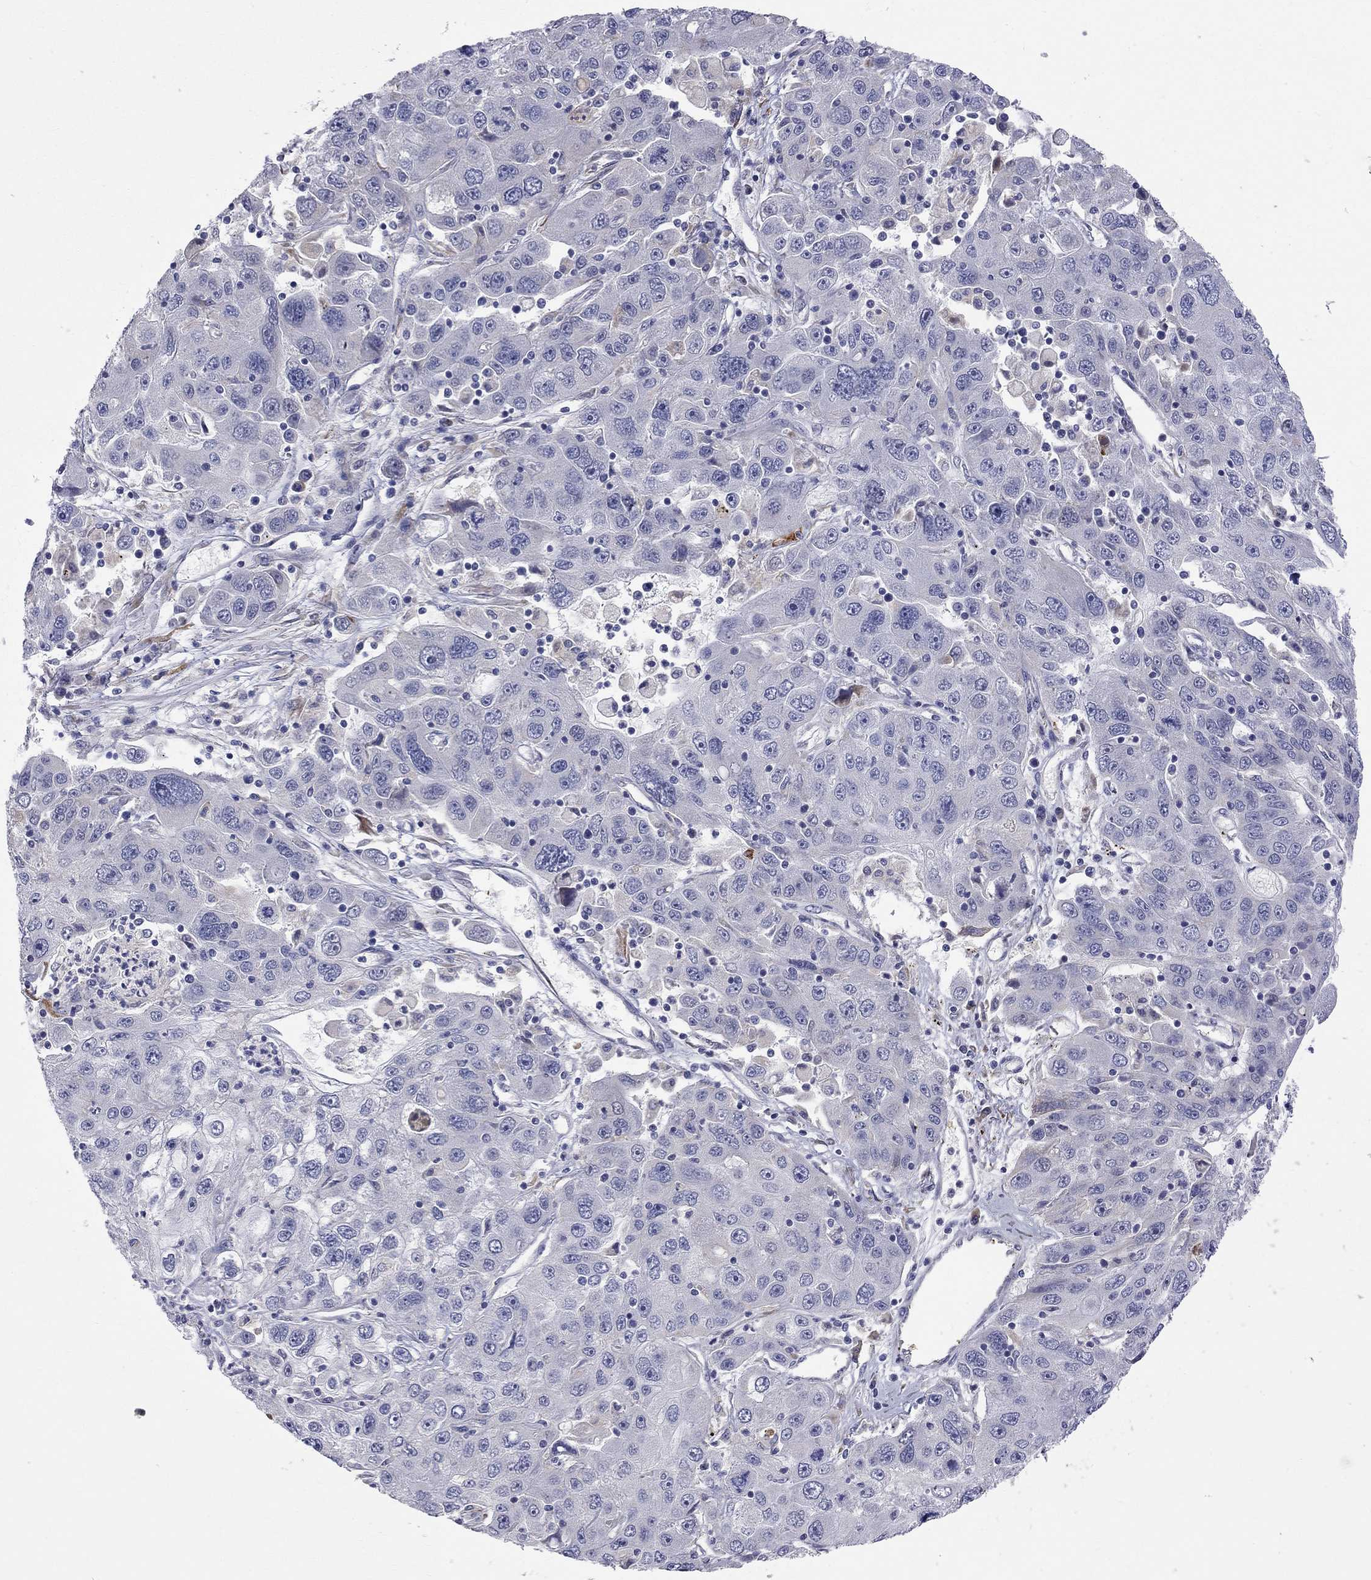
{"staining": {"intensity": "negative", "quantity": "none", "location": "none"}, "tissue": "stomach cancer", "cell_type": "Tumor cells", "image_type": "cancer", "snomed": [{"axis": "morphology", "description": "Adenocarcinoma, NOS"}, {"axis": "topography", "description": "Stomach"}], "caption": "DAB (3,3'-diaminobenzidine) immunohistochemical staining of adenocarcinoma (stomach) shows no significant expression in tumor cells. (Stains: DAB immunohistochemistry with hematoxylin counter stain, Microscopy: brightfield microscopy at high magnification).", "gene": "CASTOR1", "patient": {"sex": "male", "age": 56}}